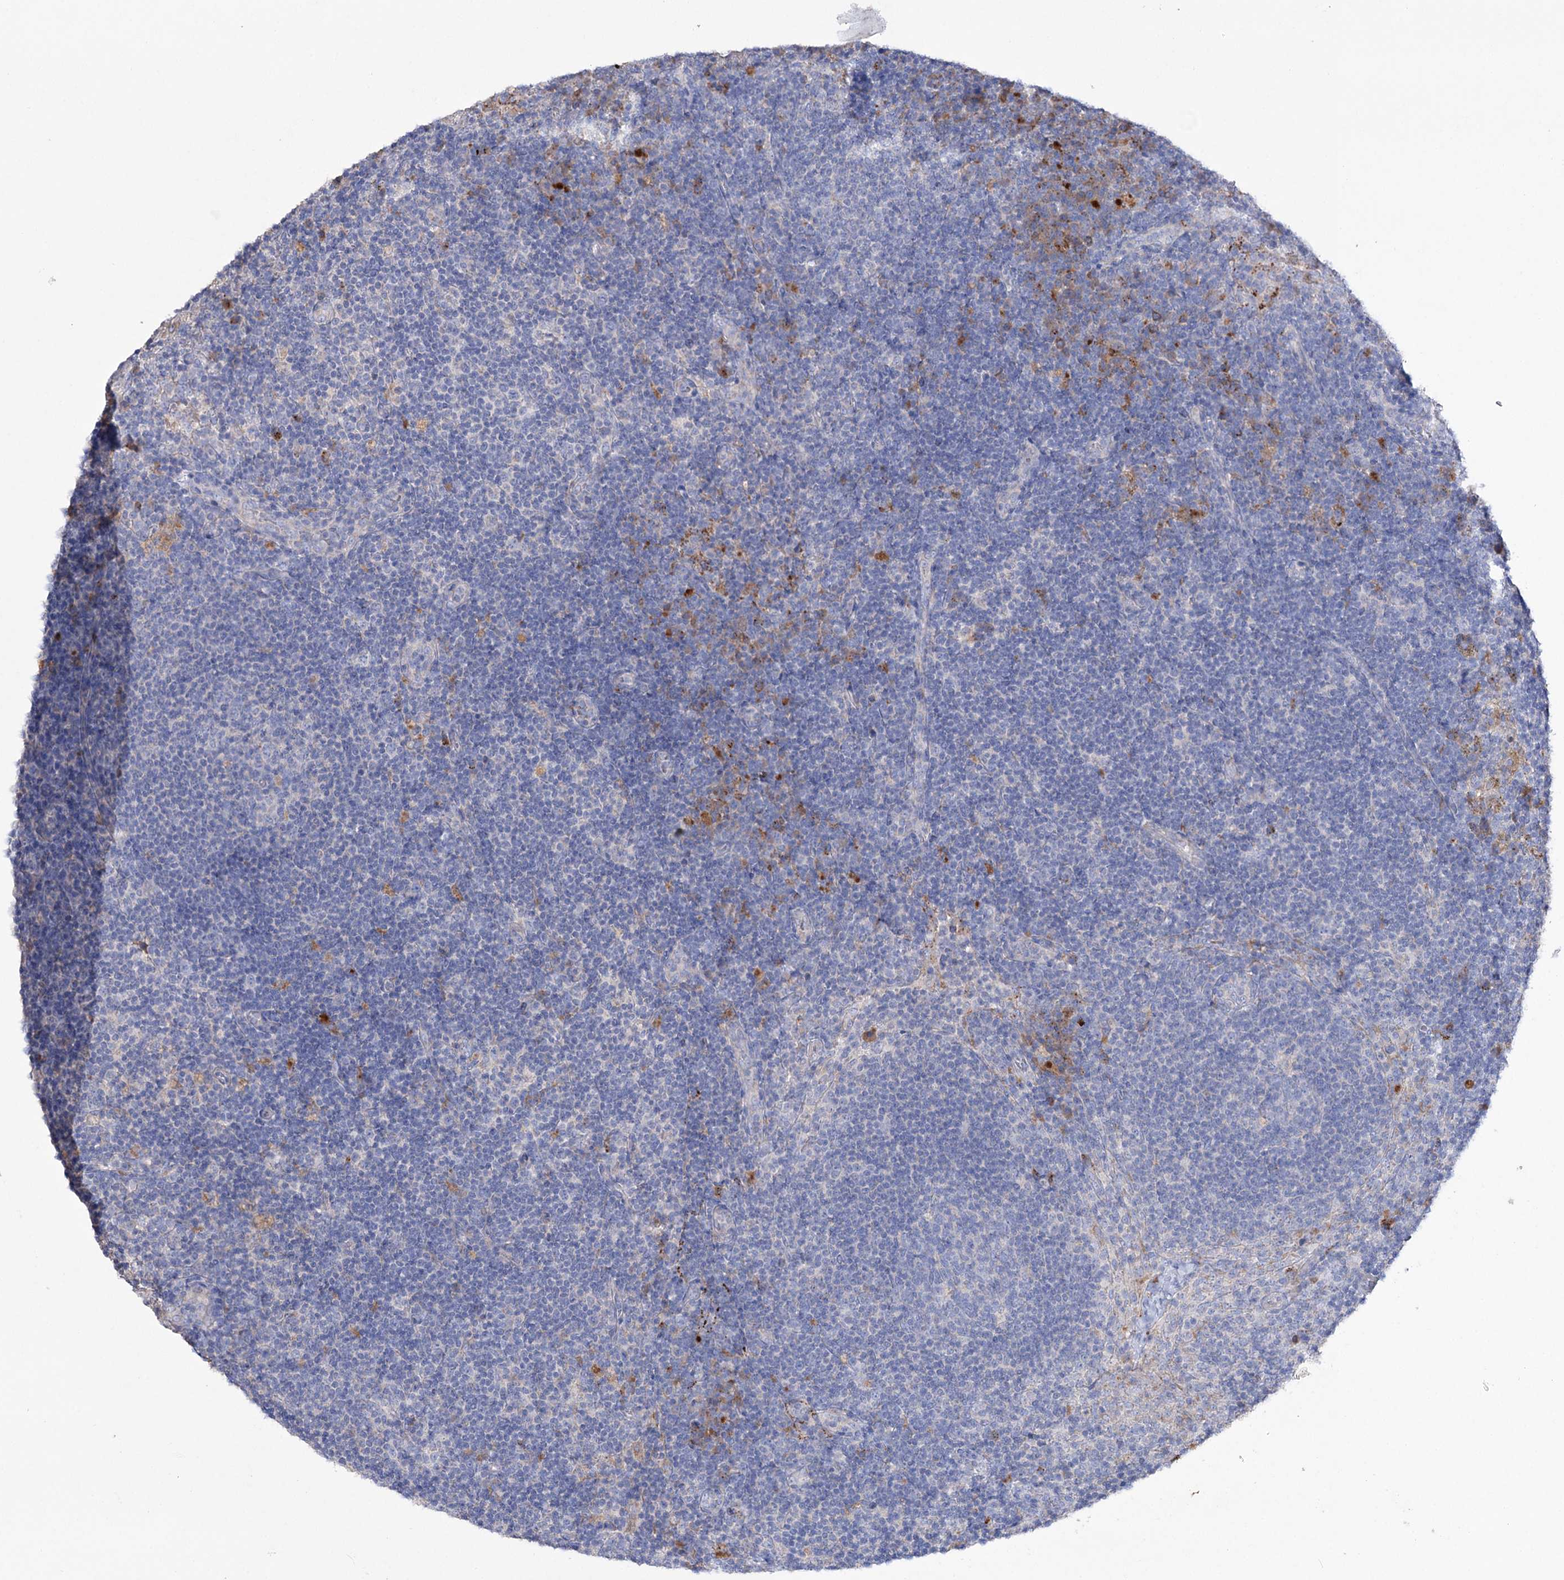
{"staining": {"intensity": "negative", "quantity": "none", "location": "none"}, "tissue": "lymph node", "cell_type": "Germinal center cells", "image_type": "normal", "snomed": [{"axis": "morphology", "description": "Normal tissue, NOS"}, {"axis": "topography", "description": "Lymph node"}], "caption": "Immunohistochemistry micrograph of normal lymph node stained for a protein (brown), which exhibits no positivity in germinal center cells.", "gene": "NAGLU", "patient": {"sex": "female", "age": 70}}